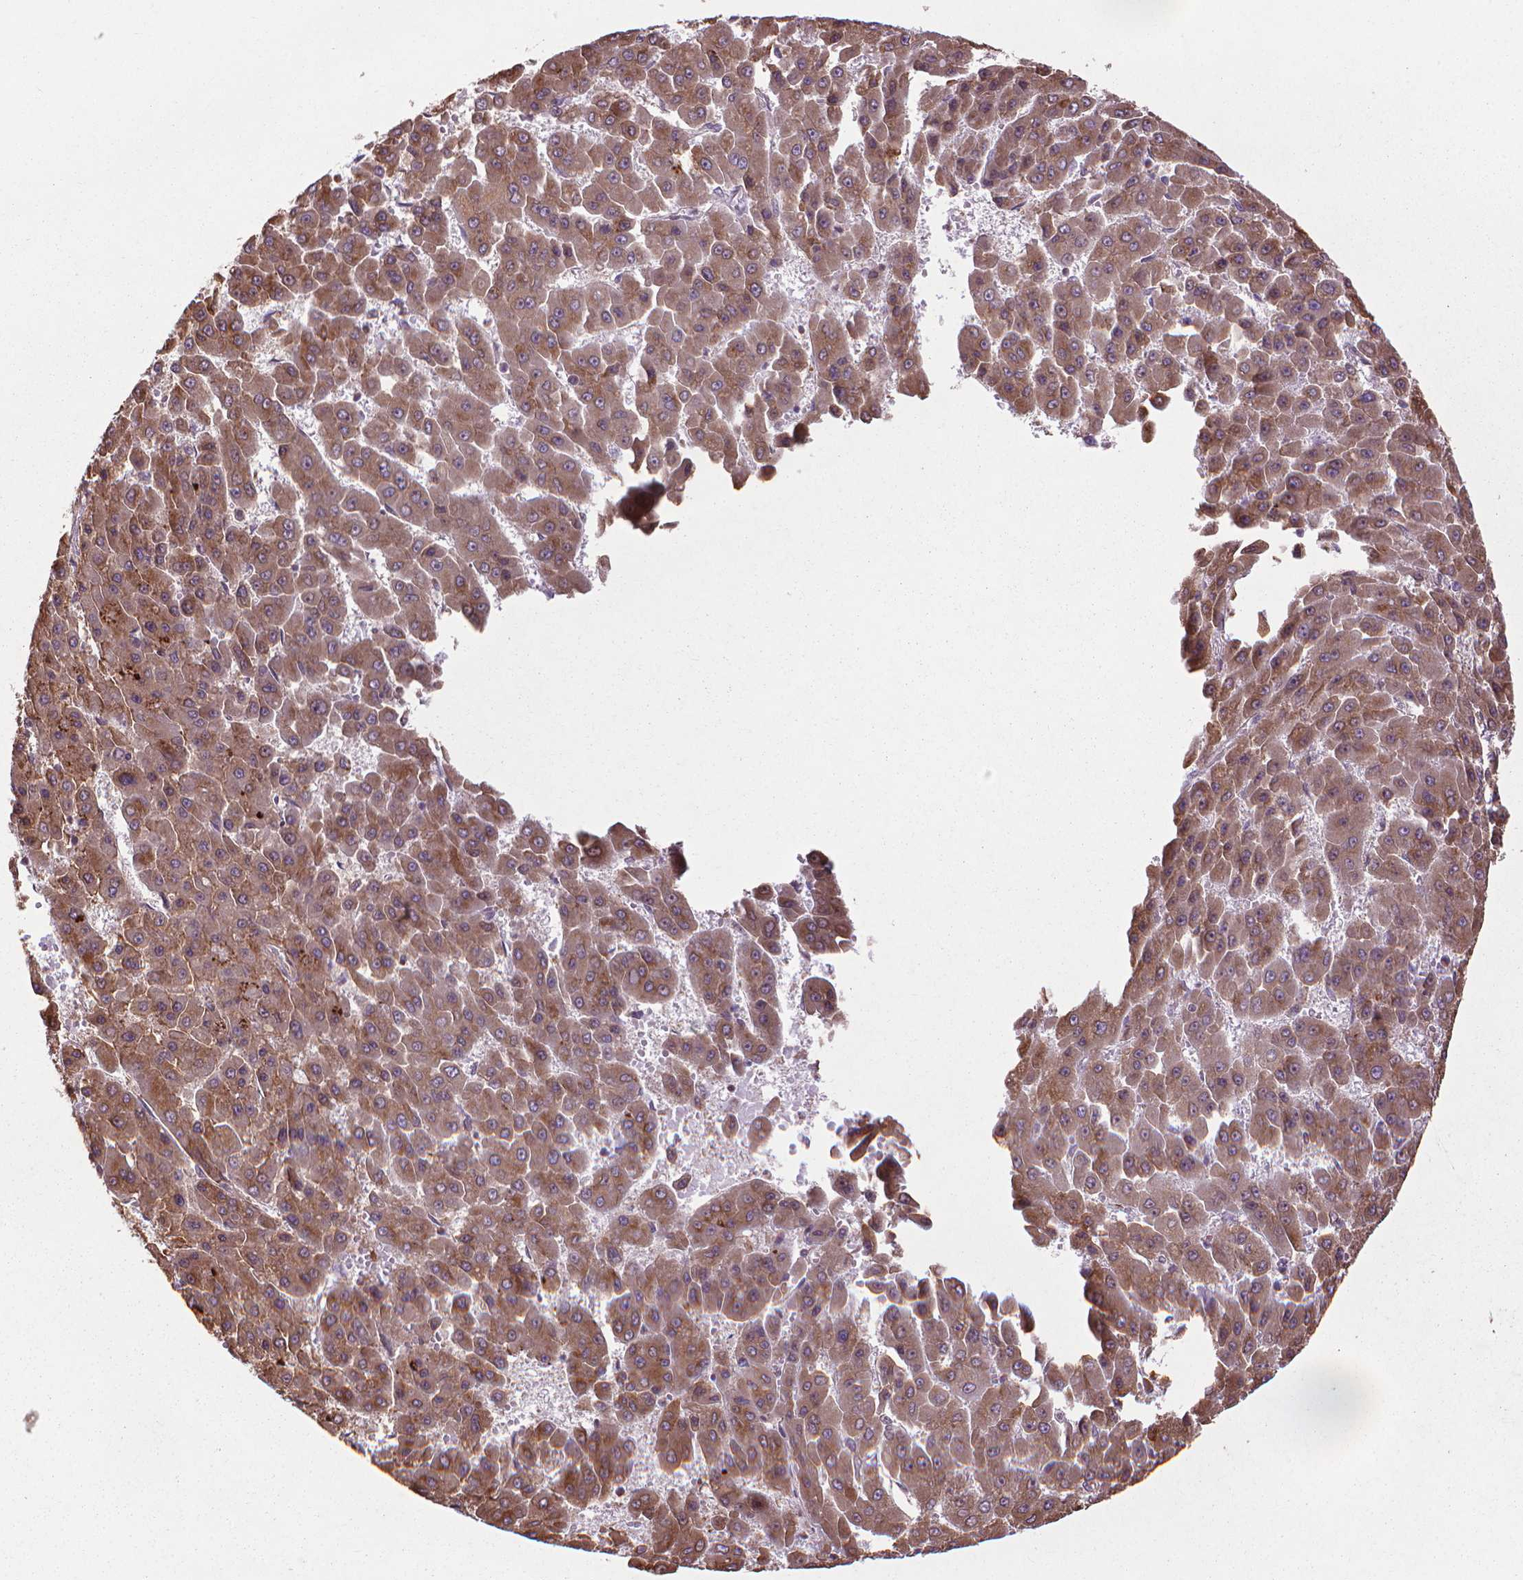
{"staining": {"intensity": "moderate", "quantity": ">75%", "location": "cytoplasmic/membranous"}, "tissue": "liver cancer", "cell_type": "Tumor cells", "image_type": "cancer", "snomed": [{"axis": "morphology", "description": "Carcinoma, Hepatocellular, NOS"}, {"axis": "topography", "description": "Liver"}], "caption": "A brown stain highlights moderate cytoplasmic/membranous positivity of a protein in liver cancer (hepatocellular carcinoma) tumor cells. The staining was performed using DAB (3,3'-diaminobenzidine), with brown indicating positive protein expression. Nuclei are stained blue with hematoxylin.", "gene": "GAS1", "patient": {"sex": "male", "age": 78}}